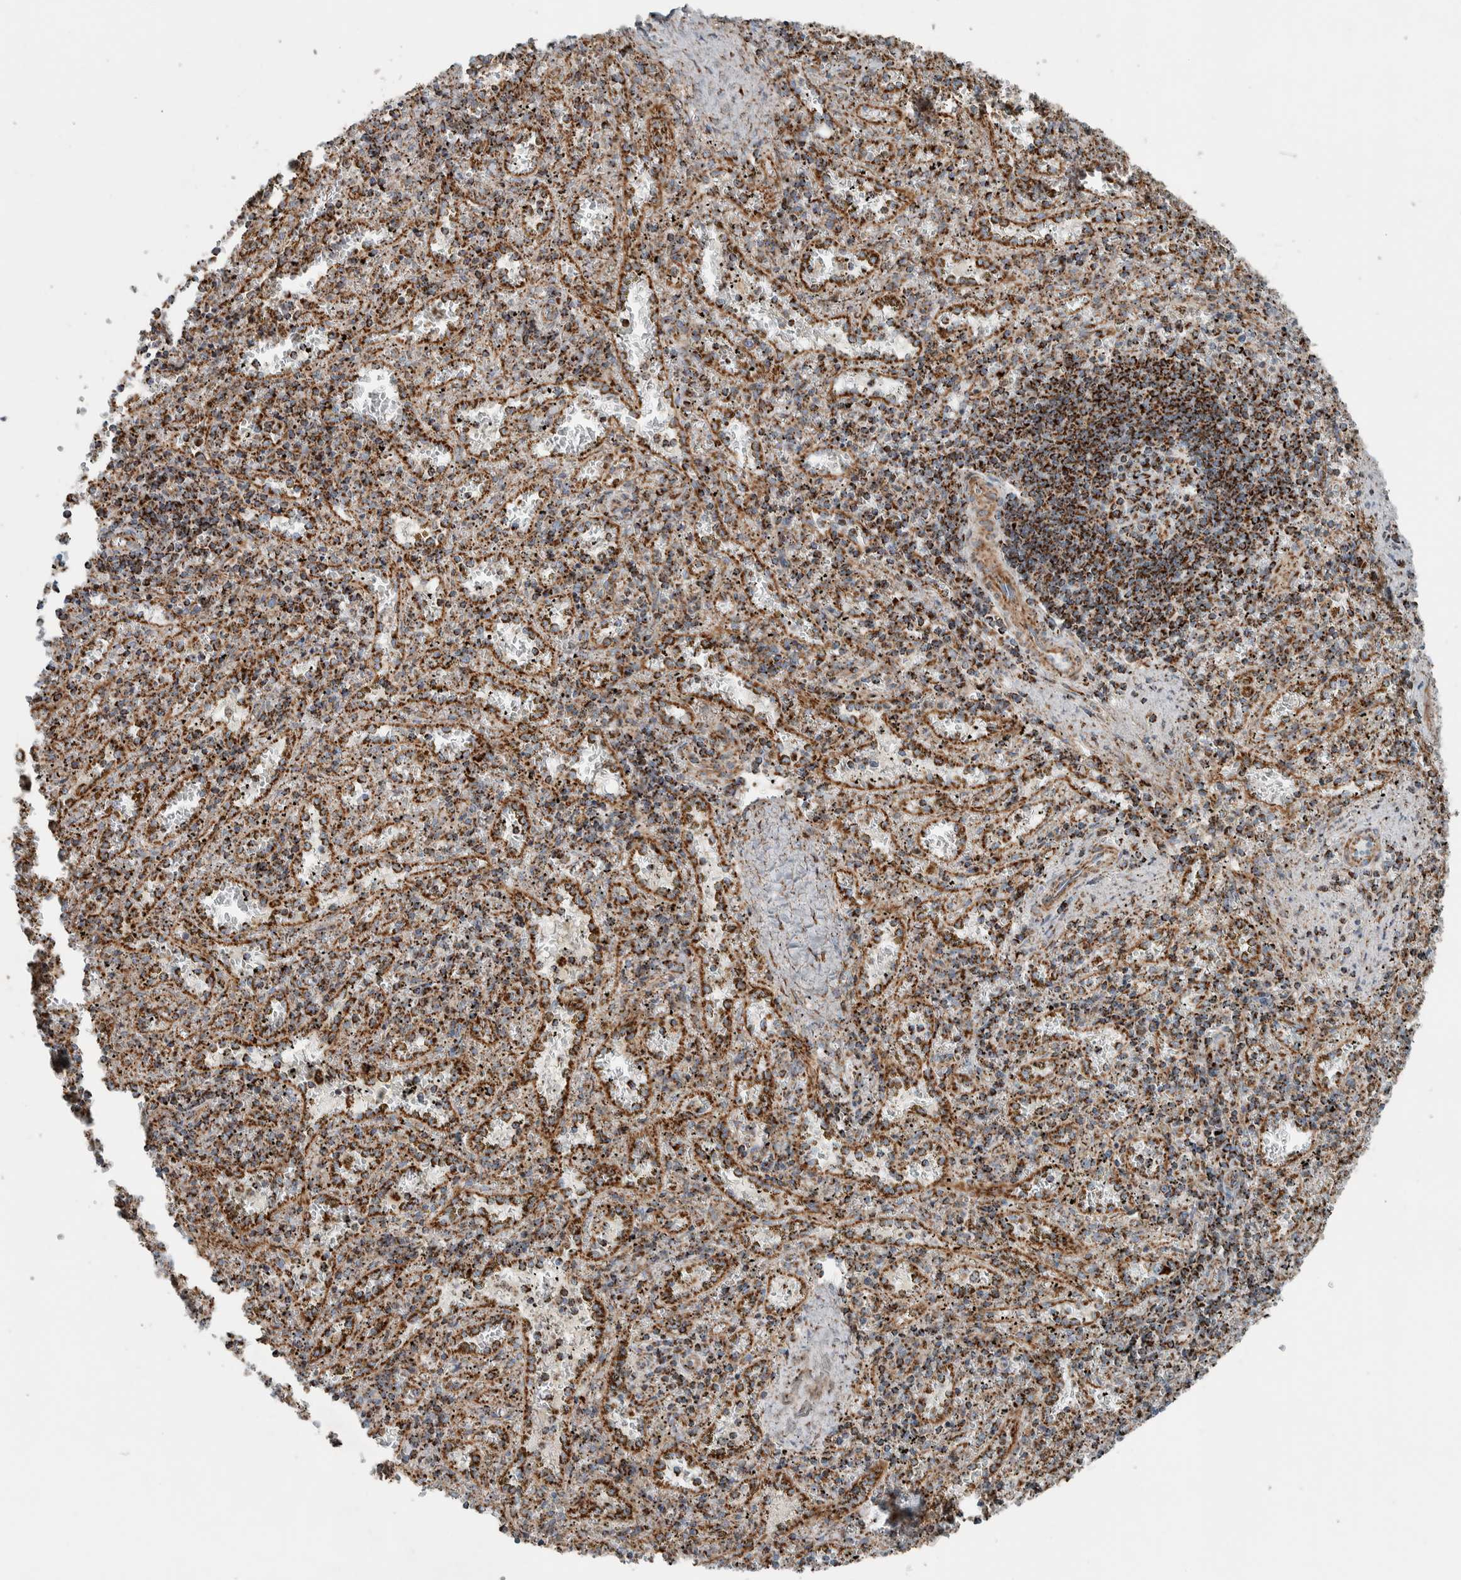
{"staining": {"intensity": "moderate", "quantity": ">75%", "location": "cytoplasmic/membranous"}, "tissue": "spleen", "cell_type": "Cells in red pulp", "image_type": "normal", "snomed": [{"axis": "morphology", "description": "Normal tissue, NOS"}, {"axis": "topography", "description": "Spleen"}], "caption": "About >75% of cells in red pulp in unremarkable spleen show moderate cytoplasmic/membranous protein staining as visualized by brown immunohistochemical staining.", "gene": "CNTROB", "patient": {"sex": "male", "age": 11}}